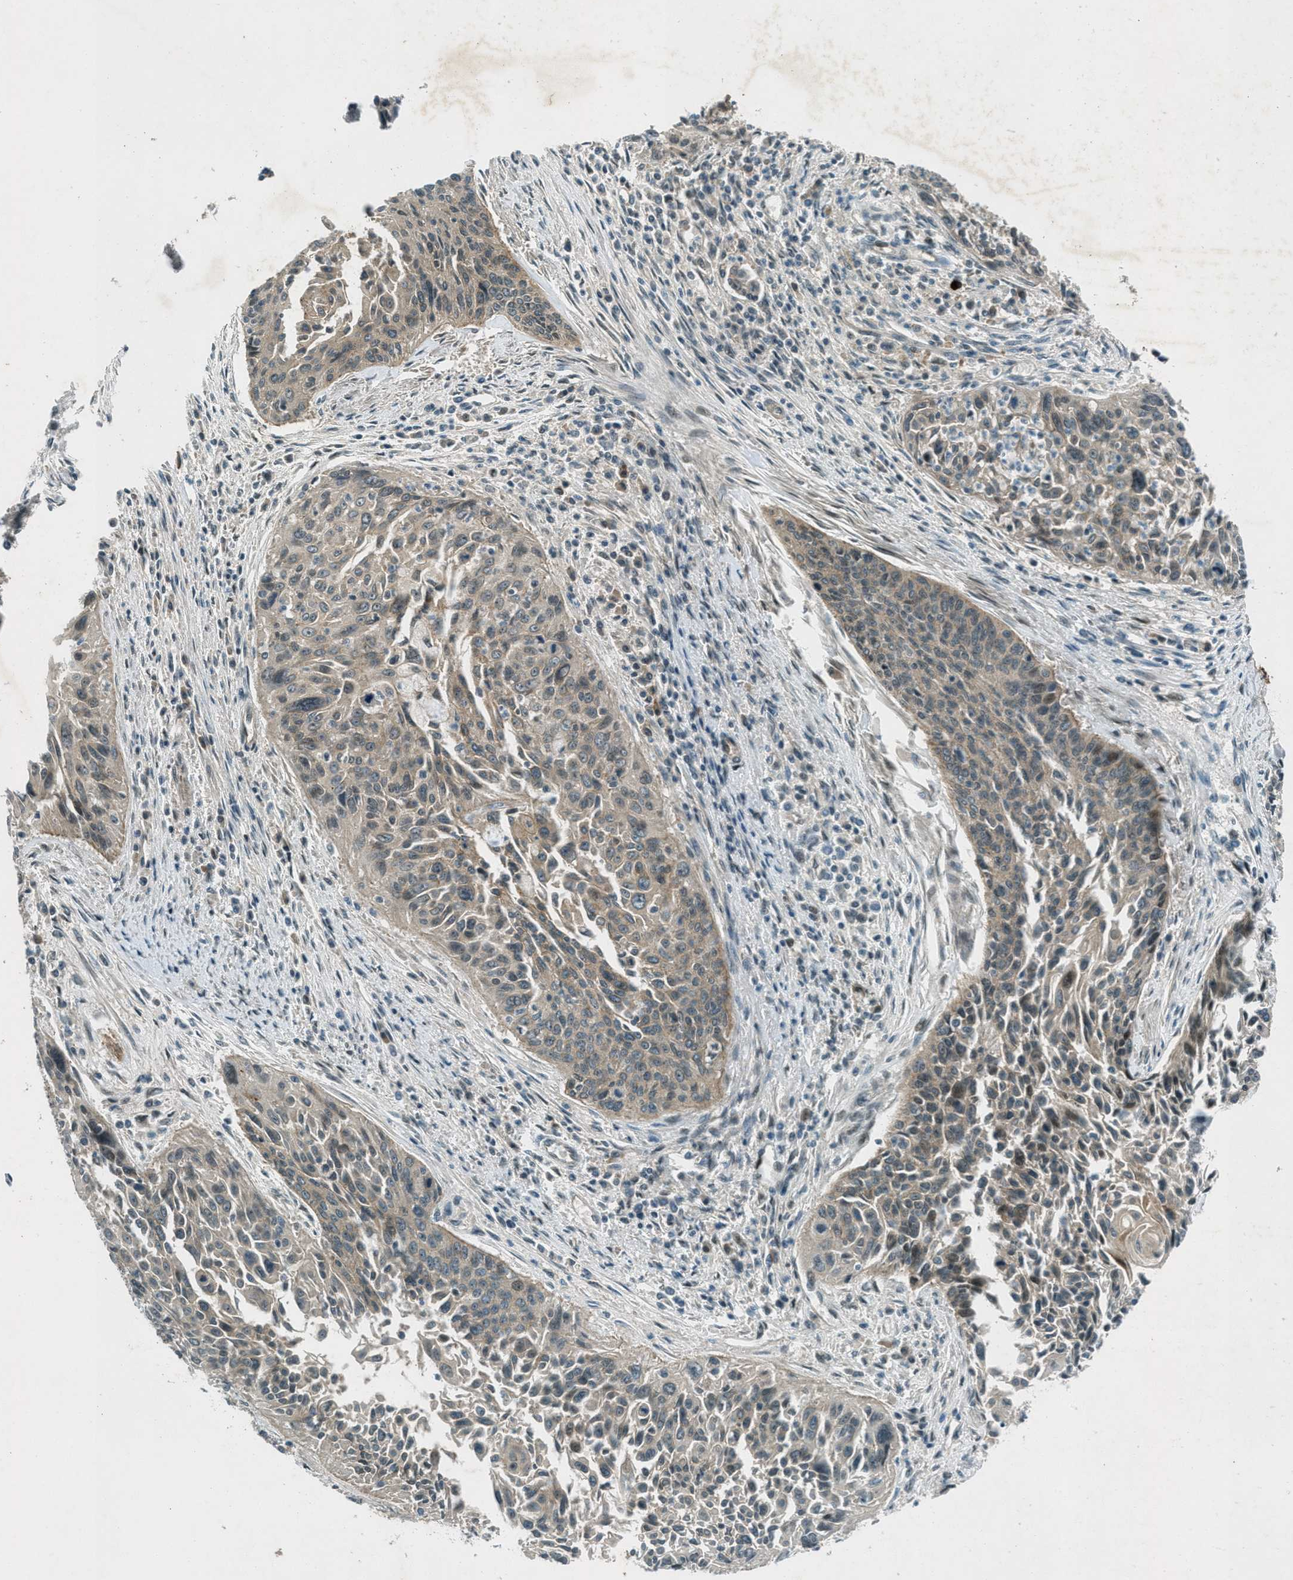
{"staining": {"intensity": "weak", "quantity": "25%-75%", "location": "cytoplasmic/membranous"}, "tissue": "cervical cancer", "cell_type": "Tumor cells", "image_type": "cancer", "snomed": [{"axis": "morphology", "description": "Squamous cell carcinoma, NOS"}, {"axis": "topography", "description": "Cervix"}], "caption": "An image showing weak cytoplasmic/membranous expression in about 25%-75% of tumor cells in squamous cell carcinoma (cervical), as visualized by brown immunohistochemical staining.", "gene": "STK11", "patient": {"sex": "female", "age": 55}}